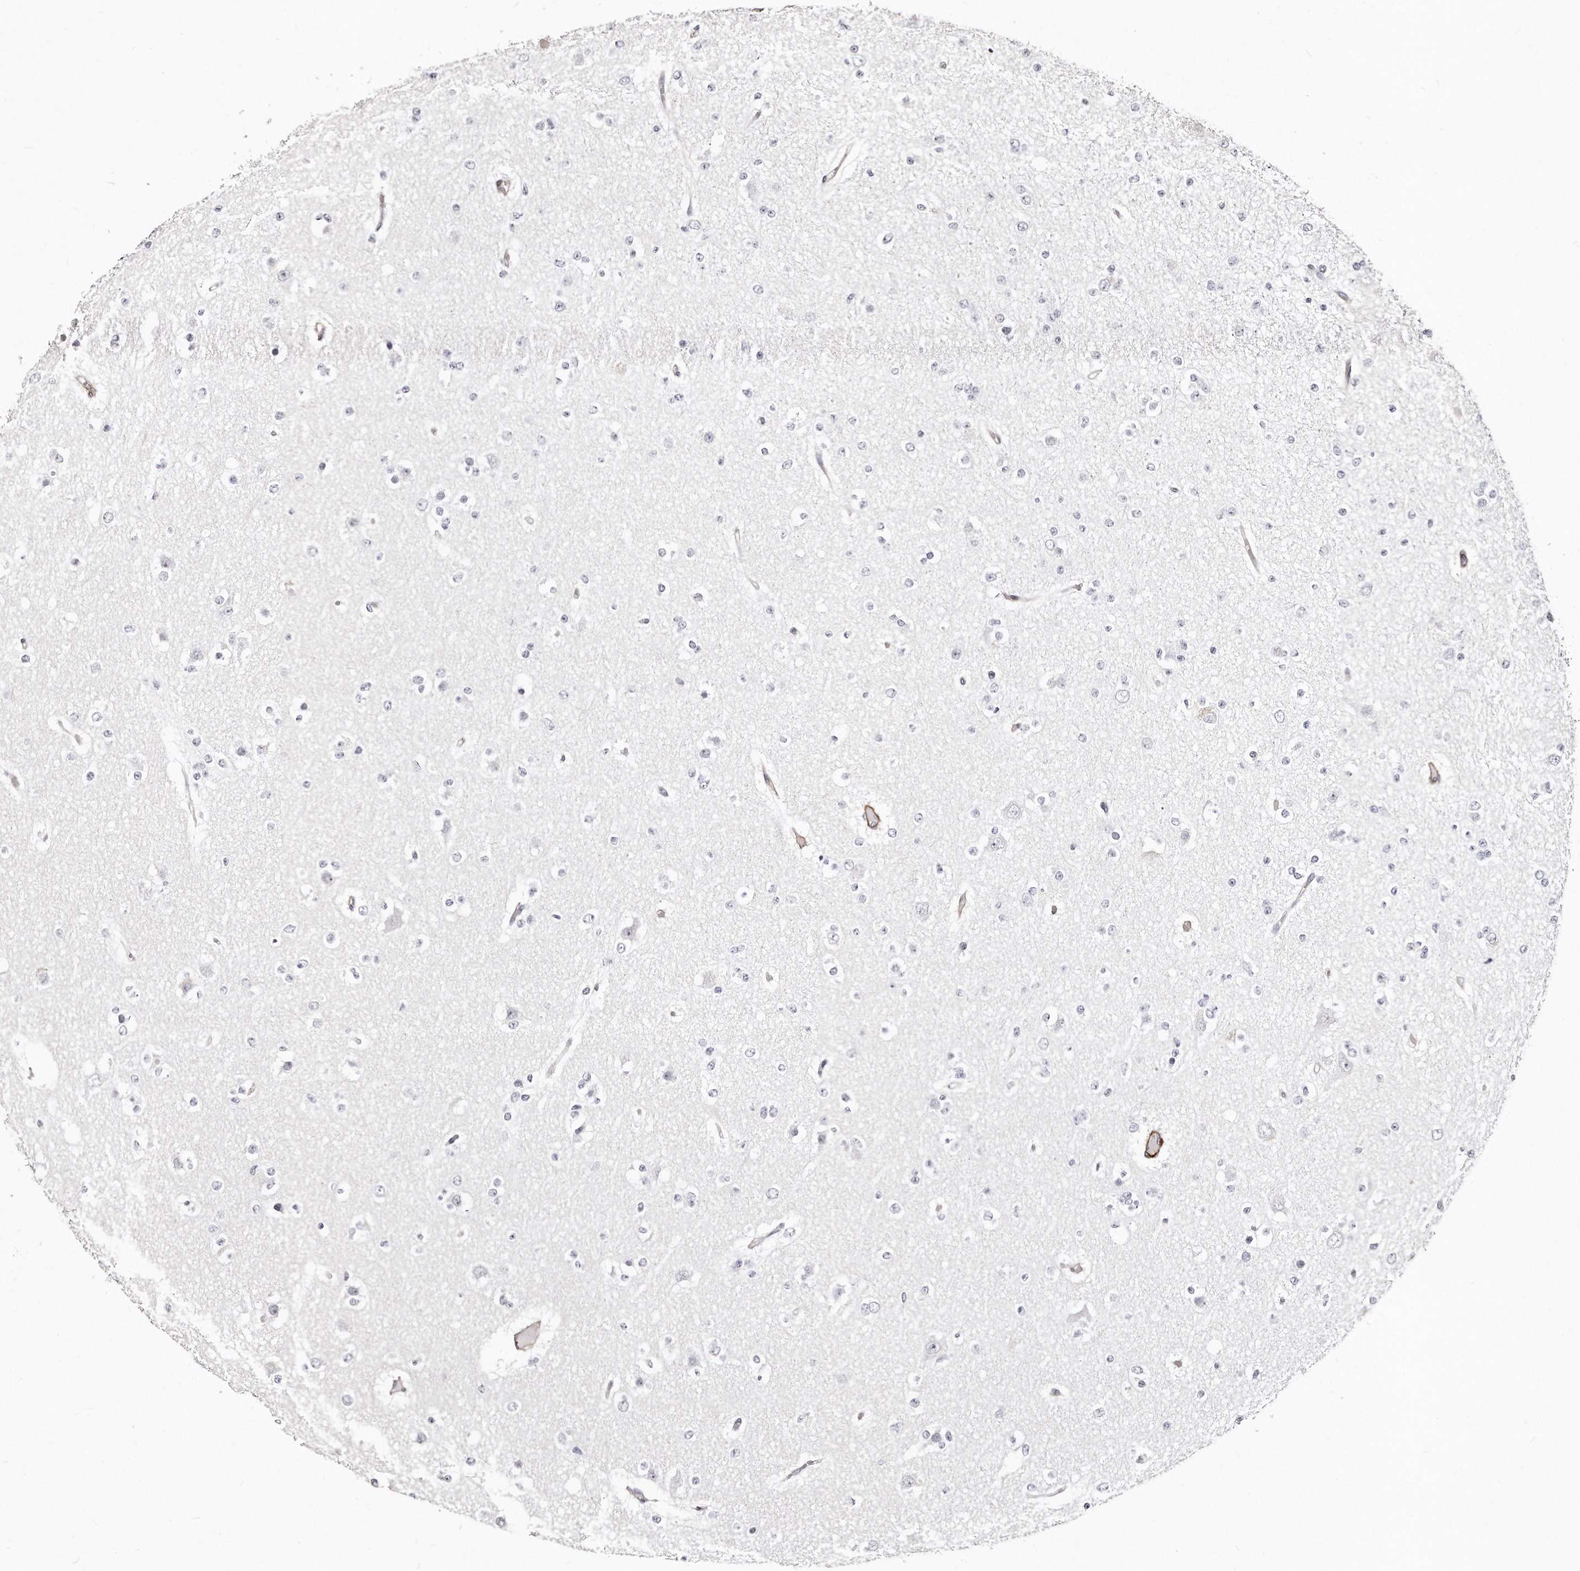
{"staining": {"intensity": "negative", "quantity": "none", "location": "none"}, "tissue": "glioma", "cell_type": "Tumor cells", "image_type": "cancer", "snomed": [{"axis": "morphology", "description": "Glioma, malignant, Low grade"}, {"axis": "topography", "description": "Brain"}], "caption": "Image shows no protein staining in tumor cells of glioma tissue.", "gene": "LMOD1", "patient": {"sex": "female", "age": 22}}